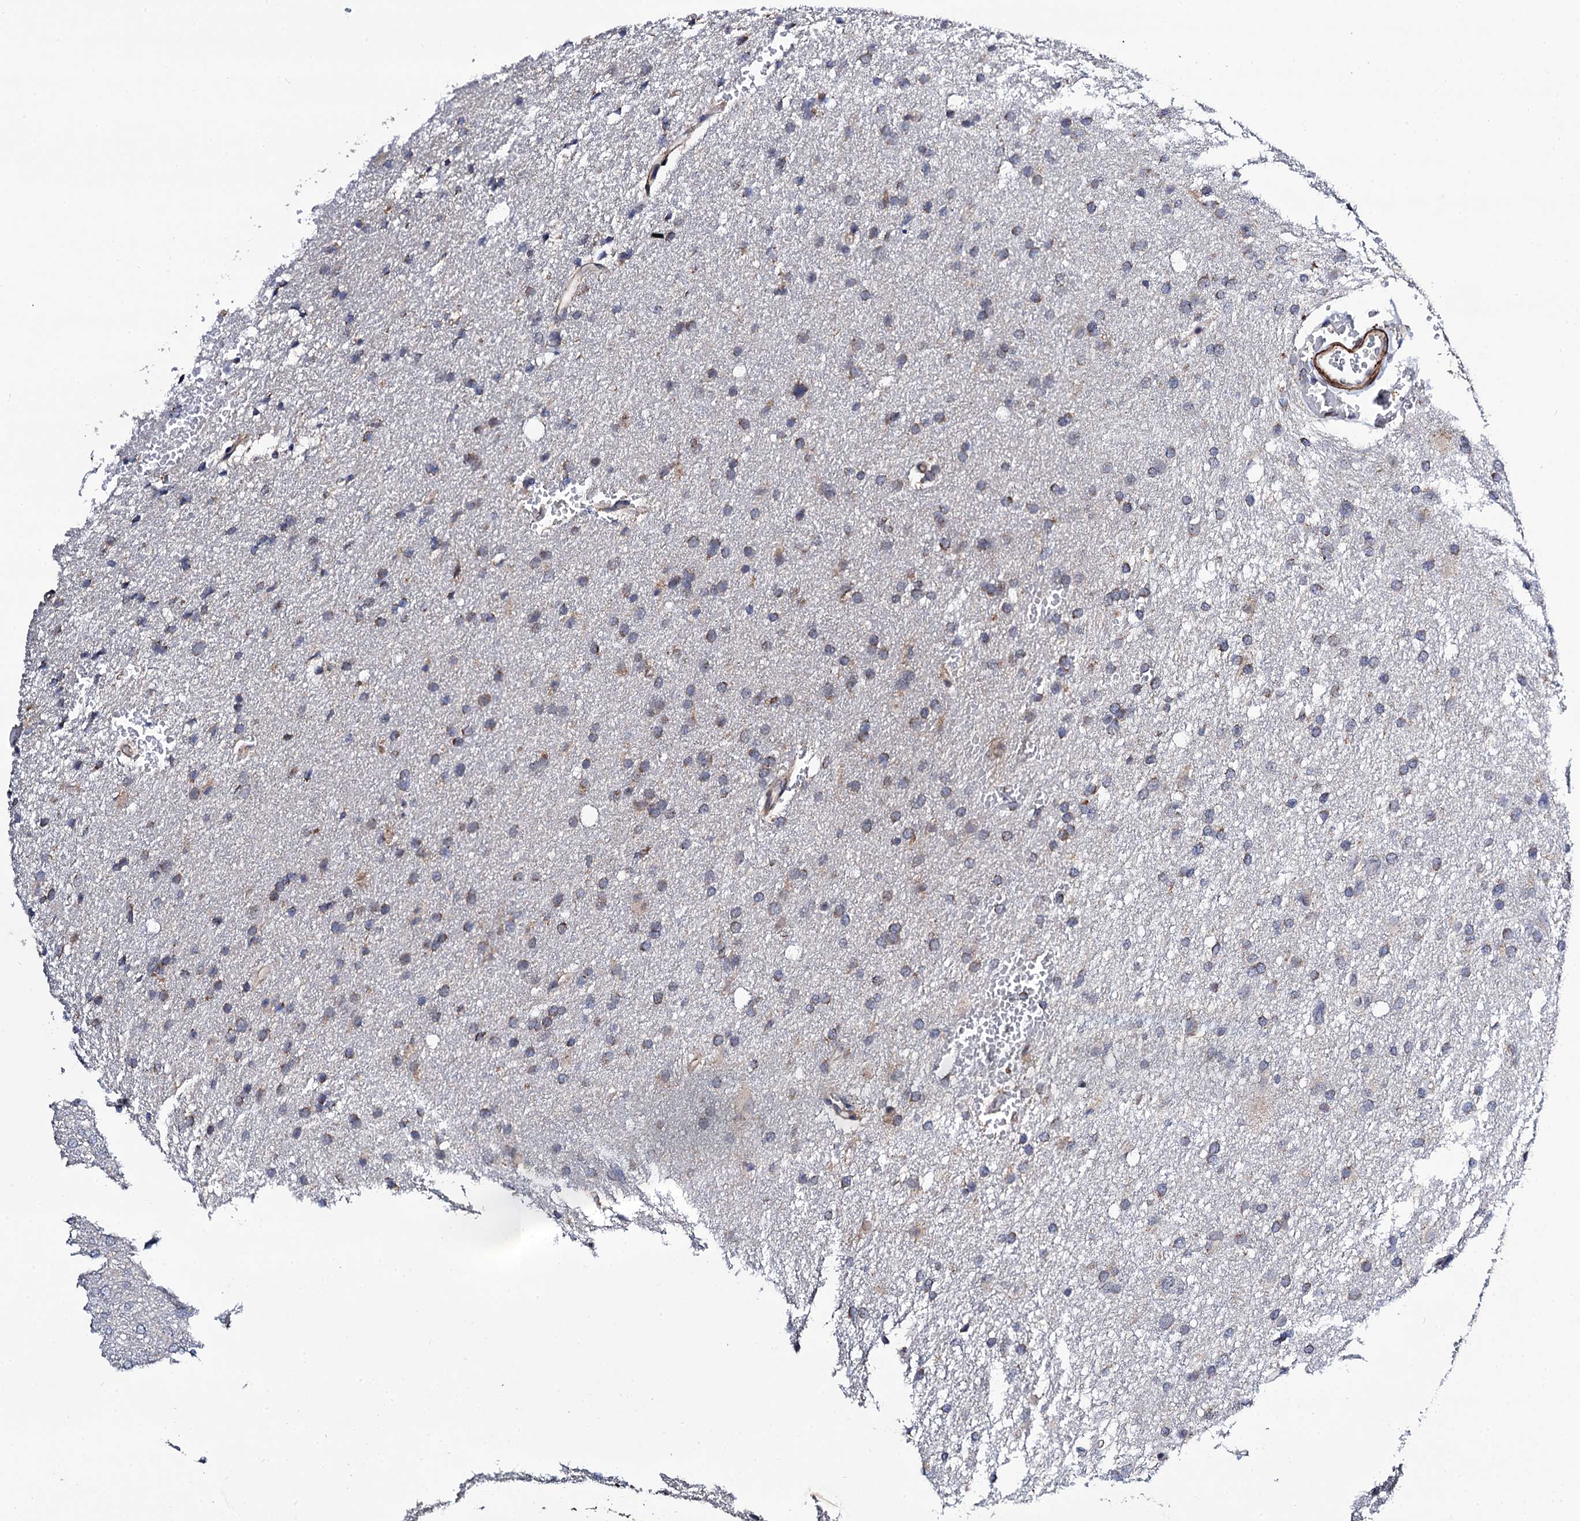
{"staining": {"intensity": "weak", "quantity": "25%-75%", "location": "cytoplasmic/membranous"}, "tissue": "glioma", "cell_type": "Tumor cells", "image_type": "cancer", "snomed": [{"axis": "morphology", "description": "Glioma, malignant, High grade"}, {"axis": "topography", "description": "Cerebral cortex"}], "caption": "Glioma stained with immunohistochemistry (IHC) demonstrates weak cytoplasmic/membranous positivity in approximately 25%-75% of tumor cells.", "gene": "COG4", "patient": {"sex": "female", "age": 36}}